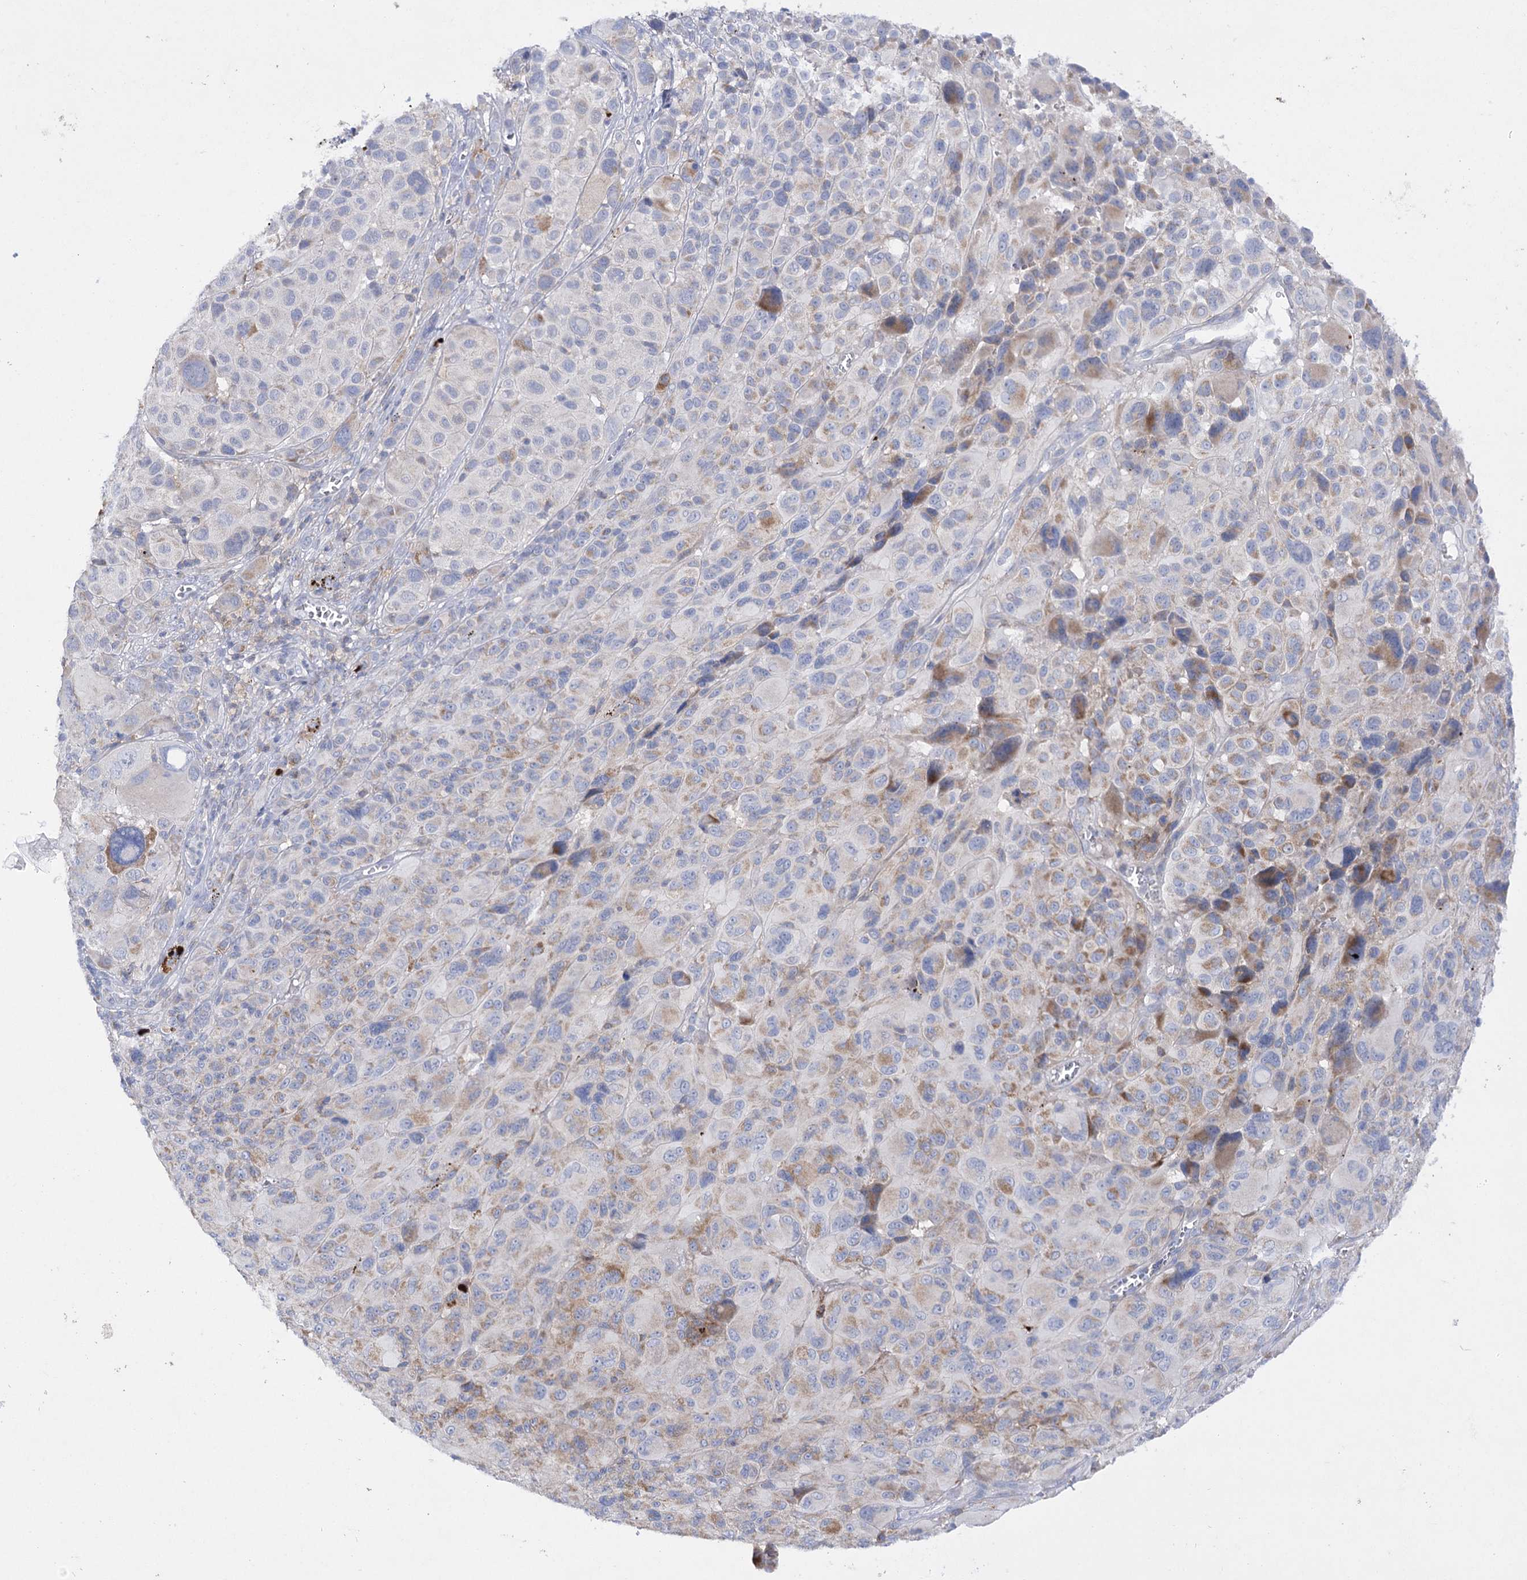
{"staining": {"intensity": "moderate", "quantity": "25%-75%", "location": "cytoplasmic/membranous"}, "tissue": "melanoma", "cell_type": "Tumor cells", "image_type": "cancer", "snomed": [{"axis": "morphology", "description": "Malignant melanoma, NOS"}, {"axis": "topography", "description": "Skin of trunk"}], "caption": "Immunohistochemical staining of melanoma reveals medium levels of moderate cytoplasmic/membranous protein positivity in about 25%-75% of tumor cells.", "gene": "COX15", "patient": {"sex": "male", "age": 71}}